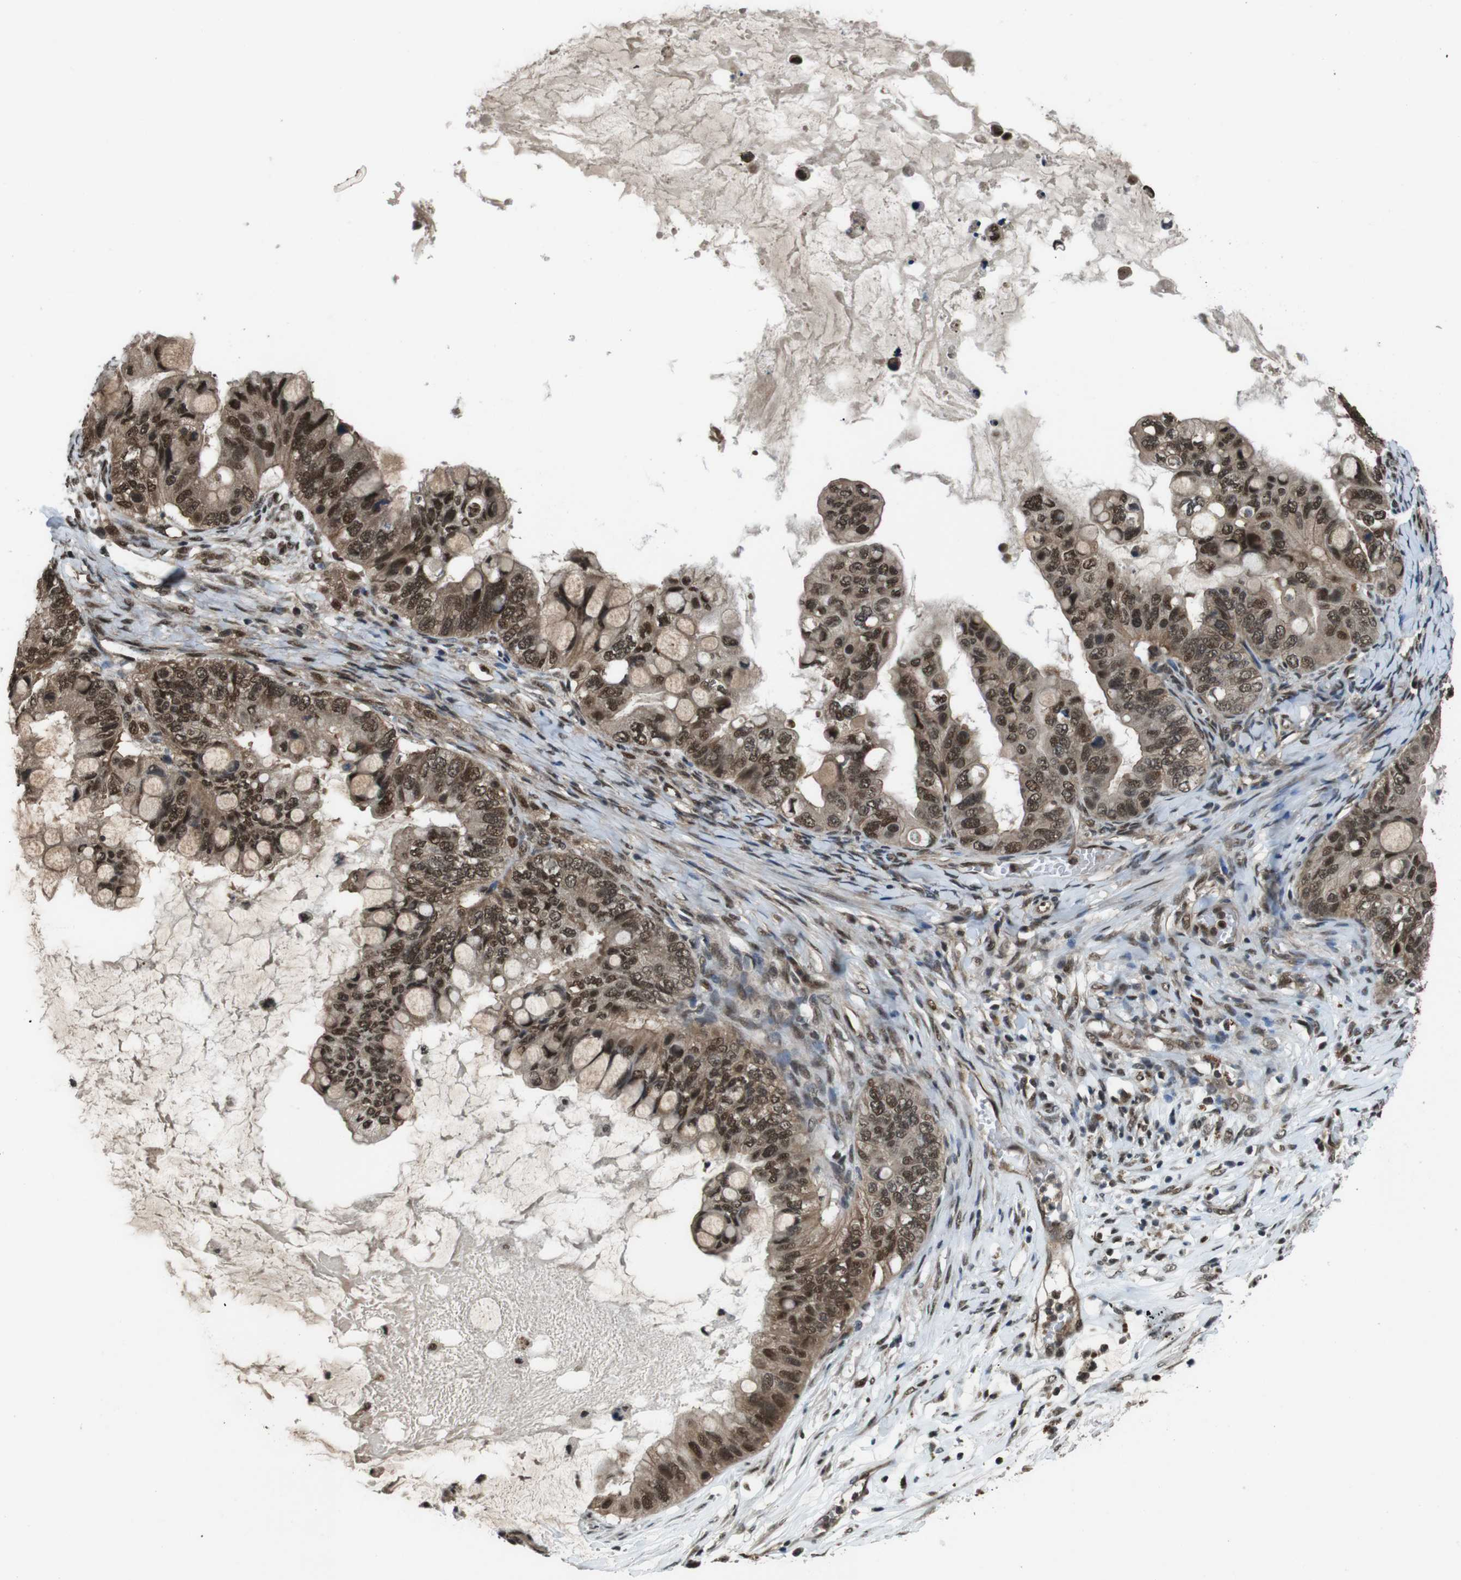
{"staining": {"intensity": "moderate", "quantity": ">75%", "location": "cytoplasmic/membranous,nuclear"}, "tissue": "ovarian cancer", "cell_type": "Tumor cells", "image_type": "cancer", "snomed": [{"axis": "morphology", "description": "Cystadenocarcinoma, mucinous, NOS"}, {"axis": "topography", "description": "Ovary"}], "caption": "Immunohistochemical staining of human ovarian cancer (mucinous cystadenocarcinoma) exhibits moderate cytoplasmic/membranous and nuclear protein positivity in about >75% of tumor cells.", "gene": "NR4A2", "patient": {"sex": "female", "age": 80}}